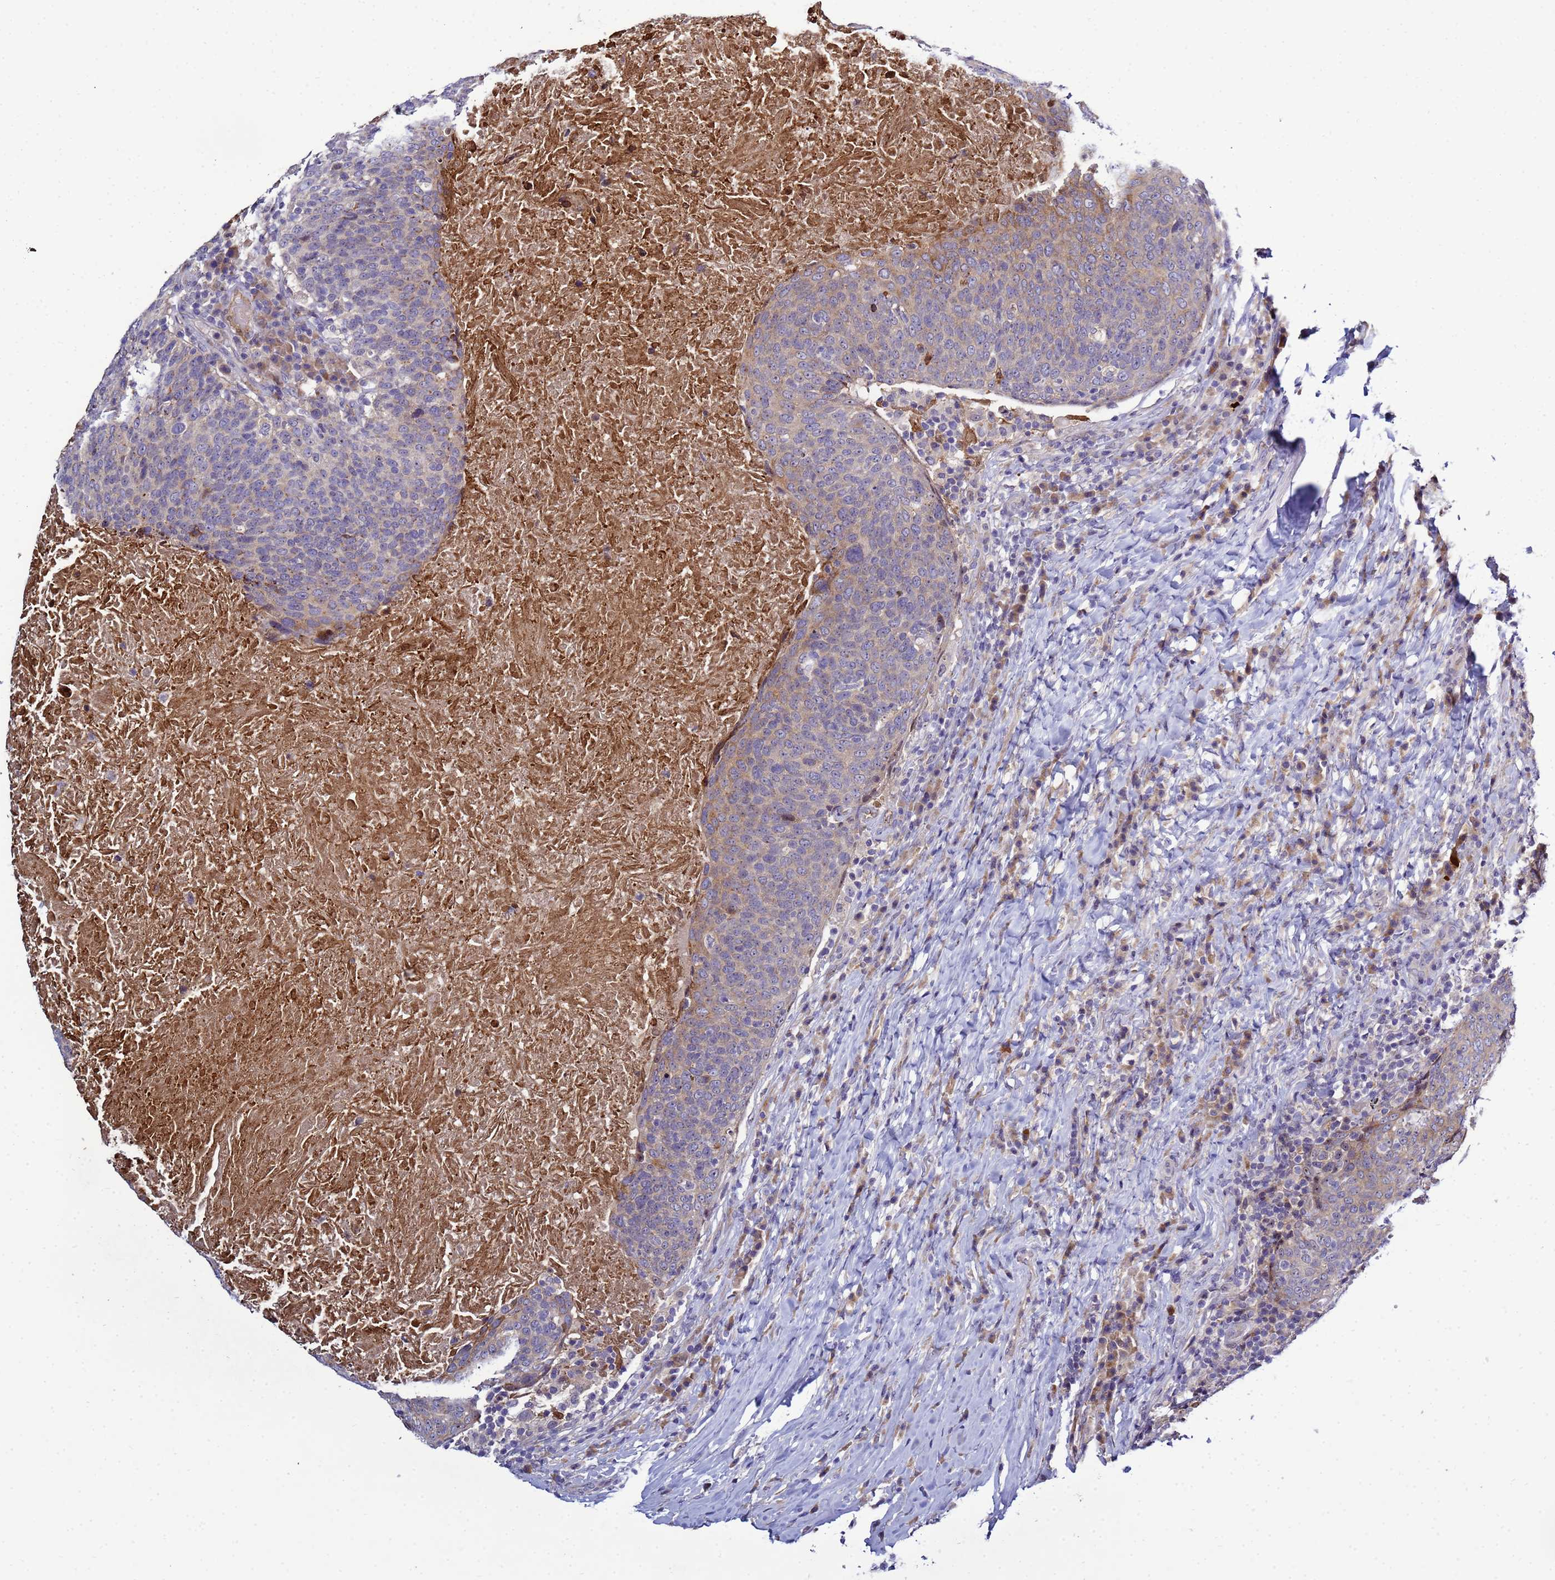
{"staining": {"intensity": "weak", "quantity": "25%-75%", "location": "cytoplasmic/membranous"}, "tissue": "head and neck cancer", "cell_type": "Tumor cells", "image_type": "cancer", "snomed": [{"axis": "morphology", "description": "Squamous cell carcinoma, NOS"}, {"axis": "morphology", "description": "Squamous cell carcinoma, metastatic, NOS"}, {"axis": "topography", "description": "Lymph node"}, {"axis": "topography", "description": "Head-Neck"}], "caption": "A histopathology image of human head and neck cancer stained for a protein demonstrates weak cytoplasmic/membranous brown staining in tumor cells.", "gene": "NOL8", "patient": {"sex": "male", "age": 62}}